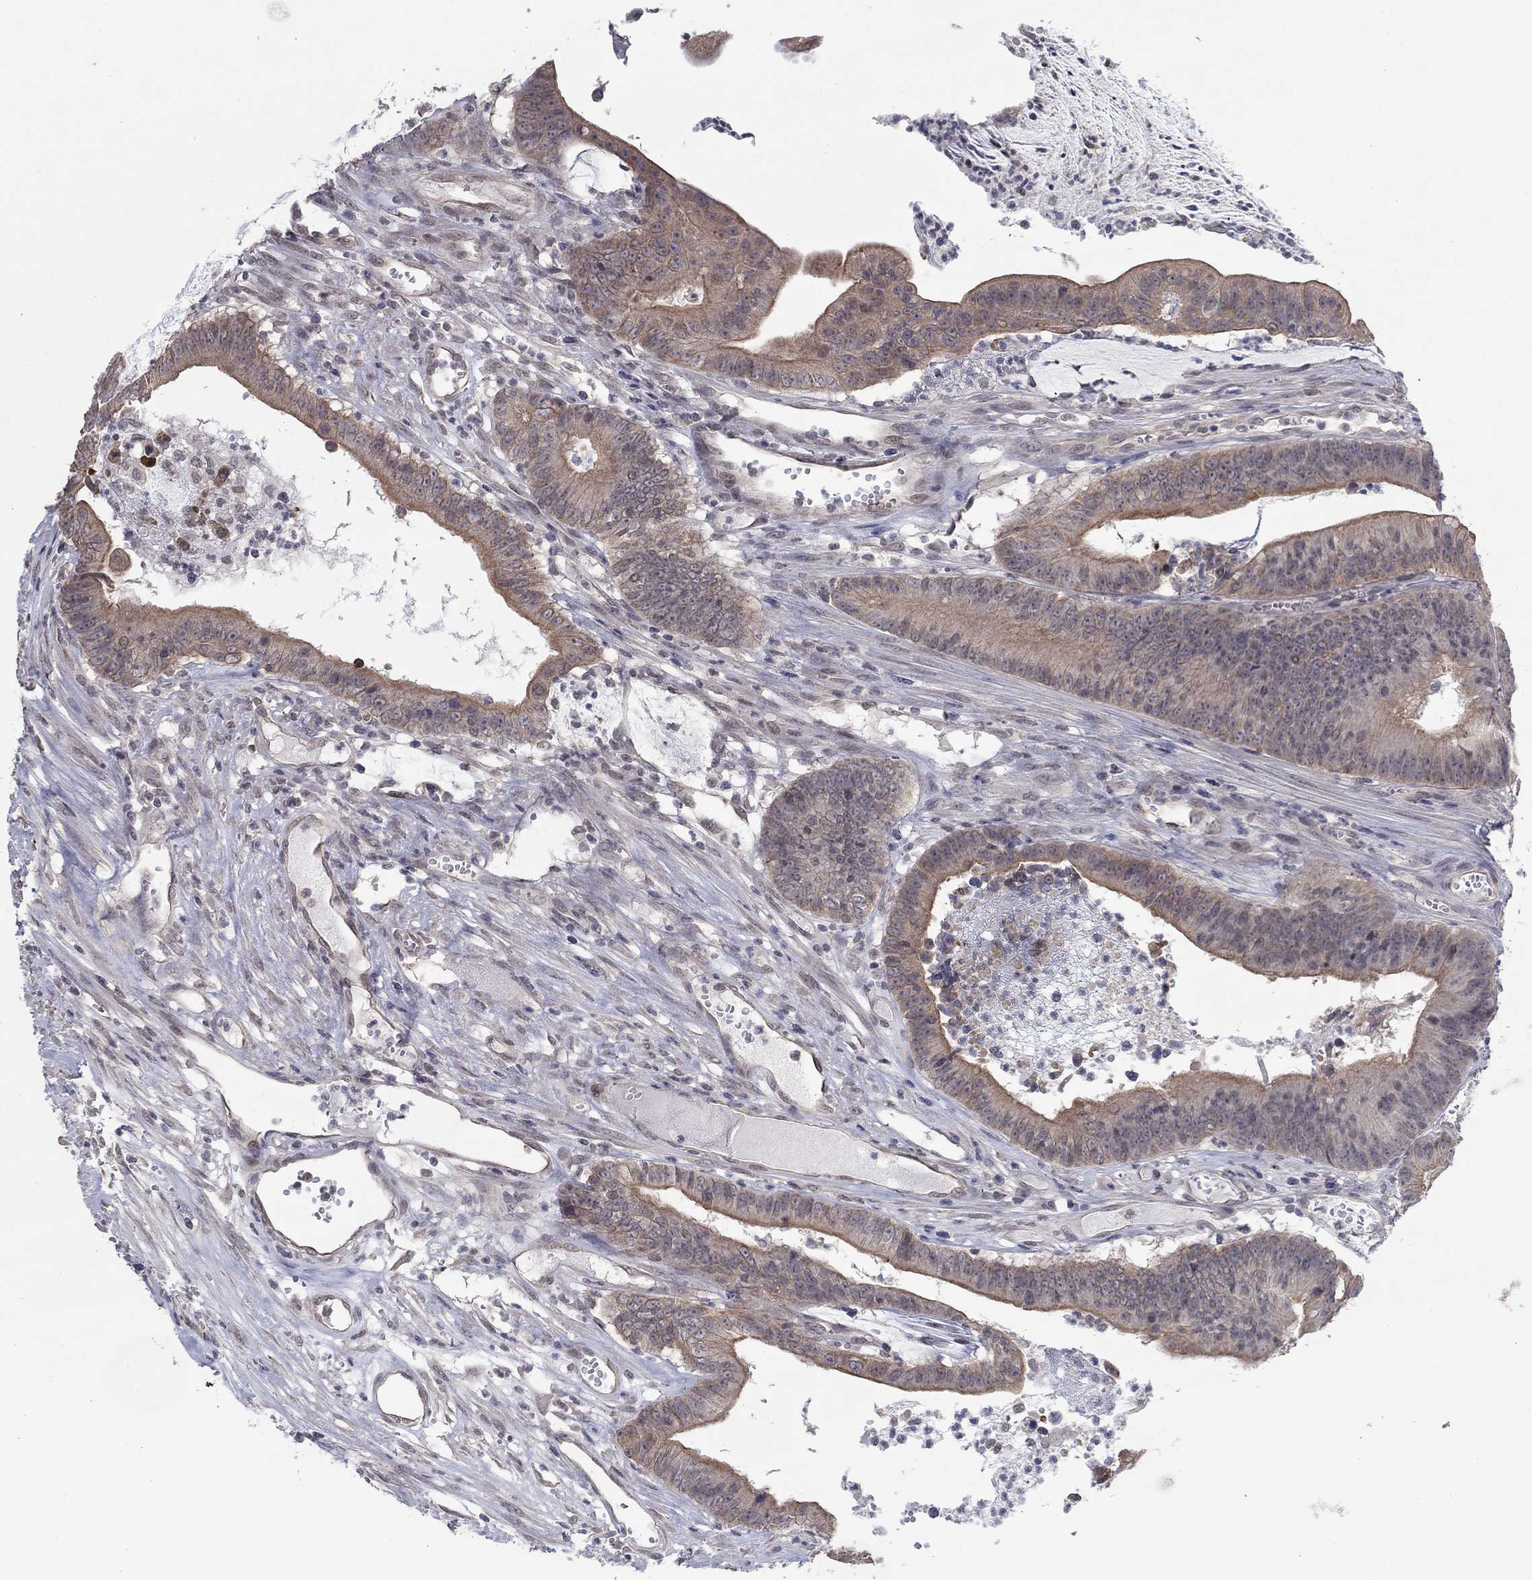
{"staining": {"intensity": "moderate", "quantity": "<25%", "location": "cytoplasmic/membranous"}, "tissue": "colorectal cancer", "cell_type": "Tumor cells", "image_type": "cancer", "snomed": [{"axis": "morphology", "description": "Adenocarcinoma, NOS"}, {"axis": "topography", "description": "Colon"}], "caption": "Colorectal adenocarcinoma tissue exhibits moderate cytoplasmic/membranous staining in about <25% of tumor cells, visualized by immunohistochemistry. (brown staining indicates protein expression, while blue staining denotes nuclei).", "gene": "SLC22A2", "patient": {"sex": "female", "age": 69}}